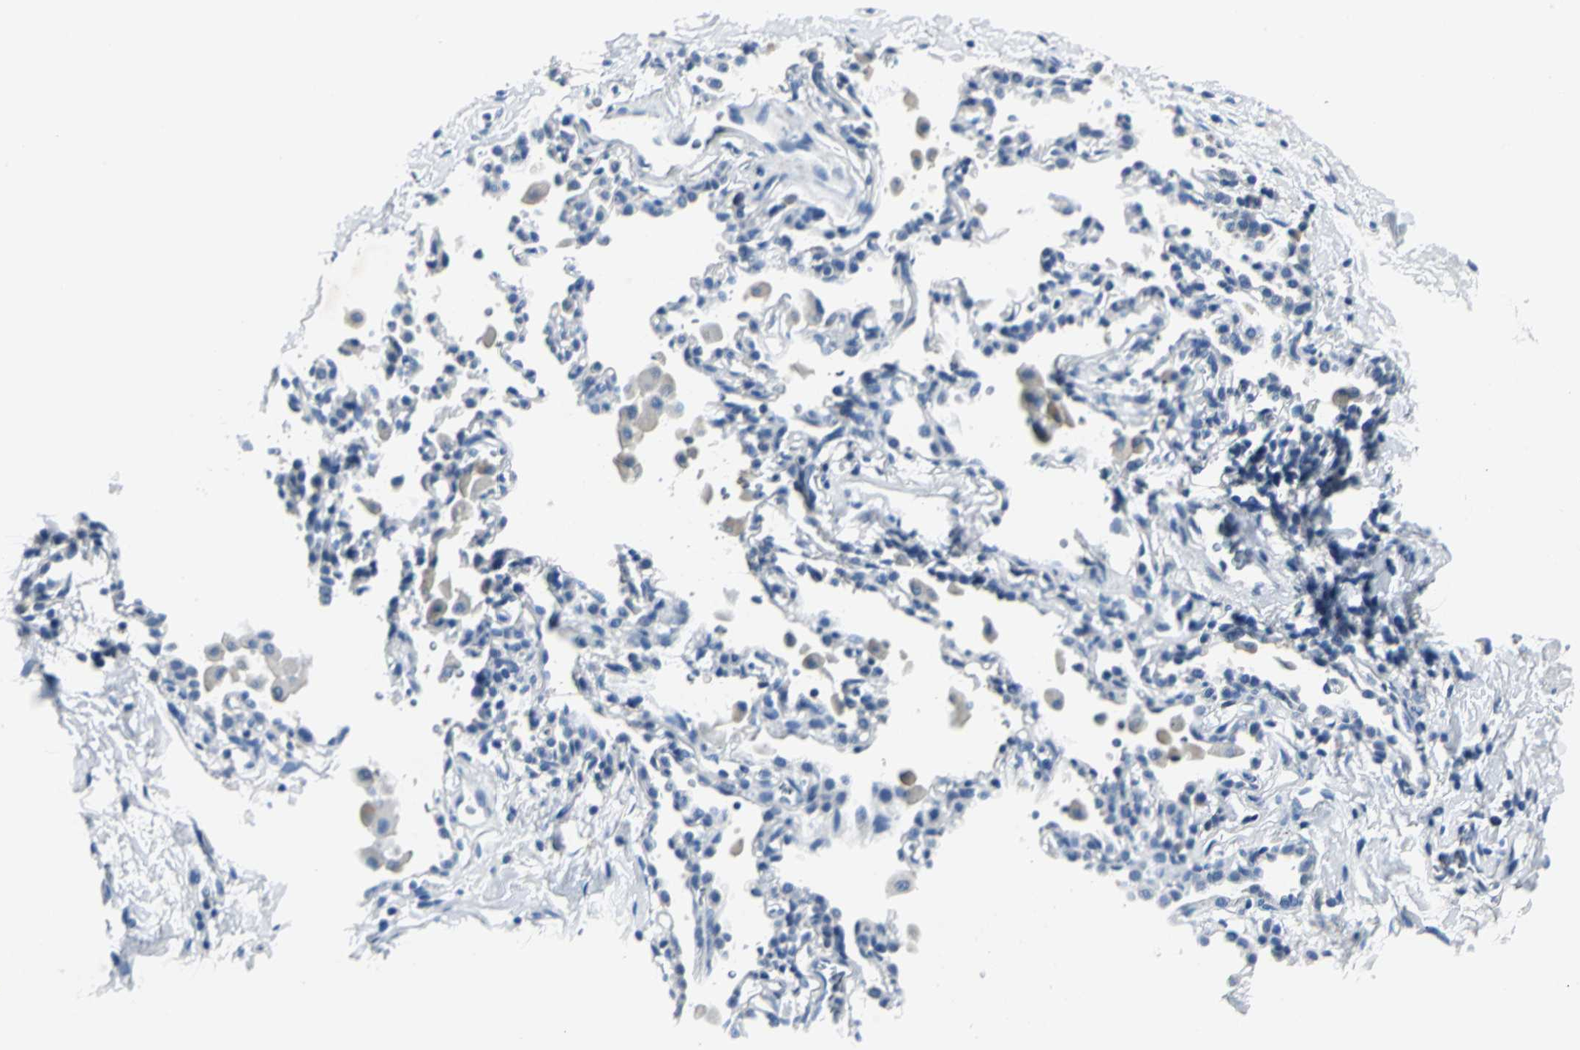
{"staining": {"intensity": "negative", "quantity": "none", "location": "none"}, "tissue": "melanoma", "cell_type": "Tumor cells", "image_type": "cancer", "snomed": [{"axis": "morphology", "description": "Malignant melanoma, Metastatic site"}, {"axis": "topography", "description": "Lung"}], "caption": "This is an IHC image of human melanoma. There is no expression in tumor cells.", "gene": "RIPOR1", "patient": {"sex": "male", "age": 64}}